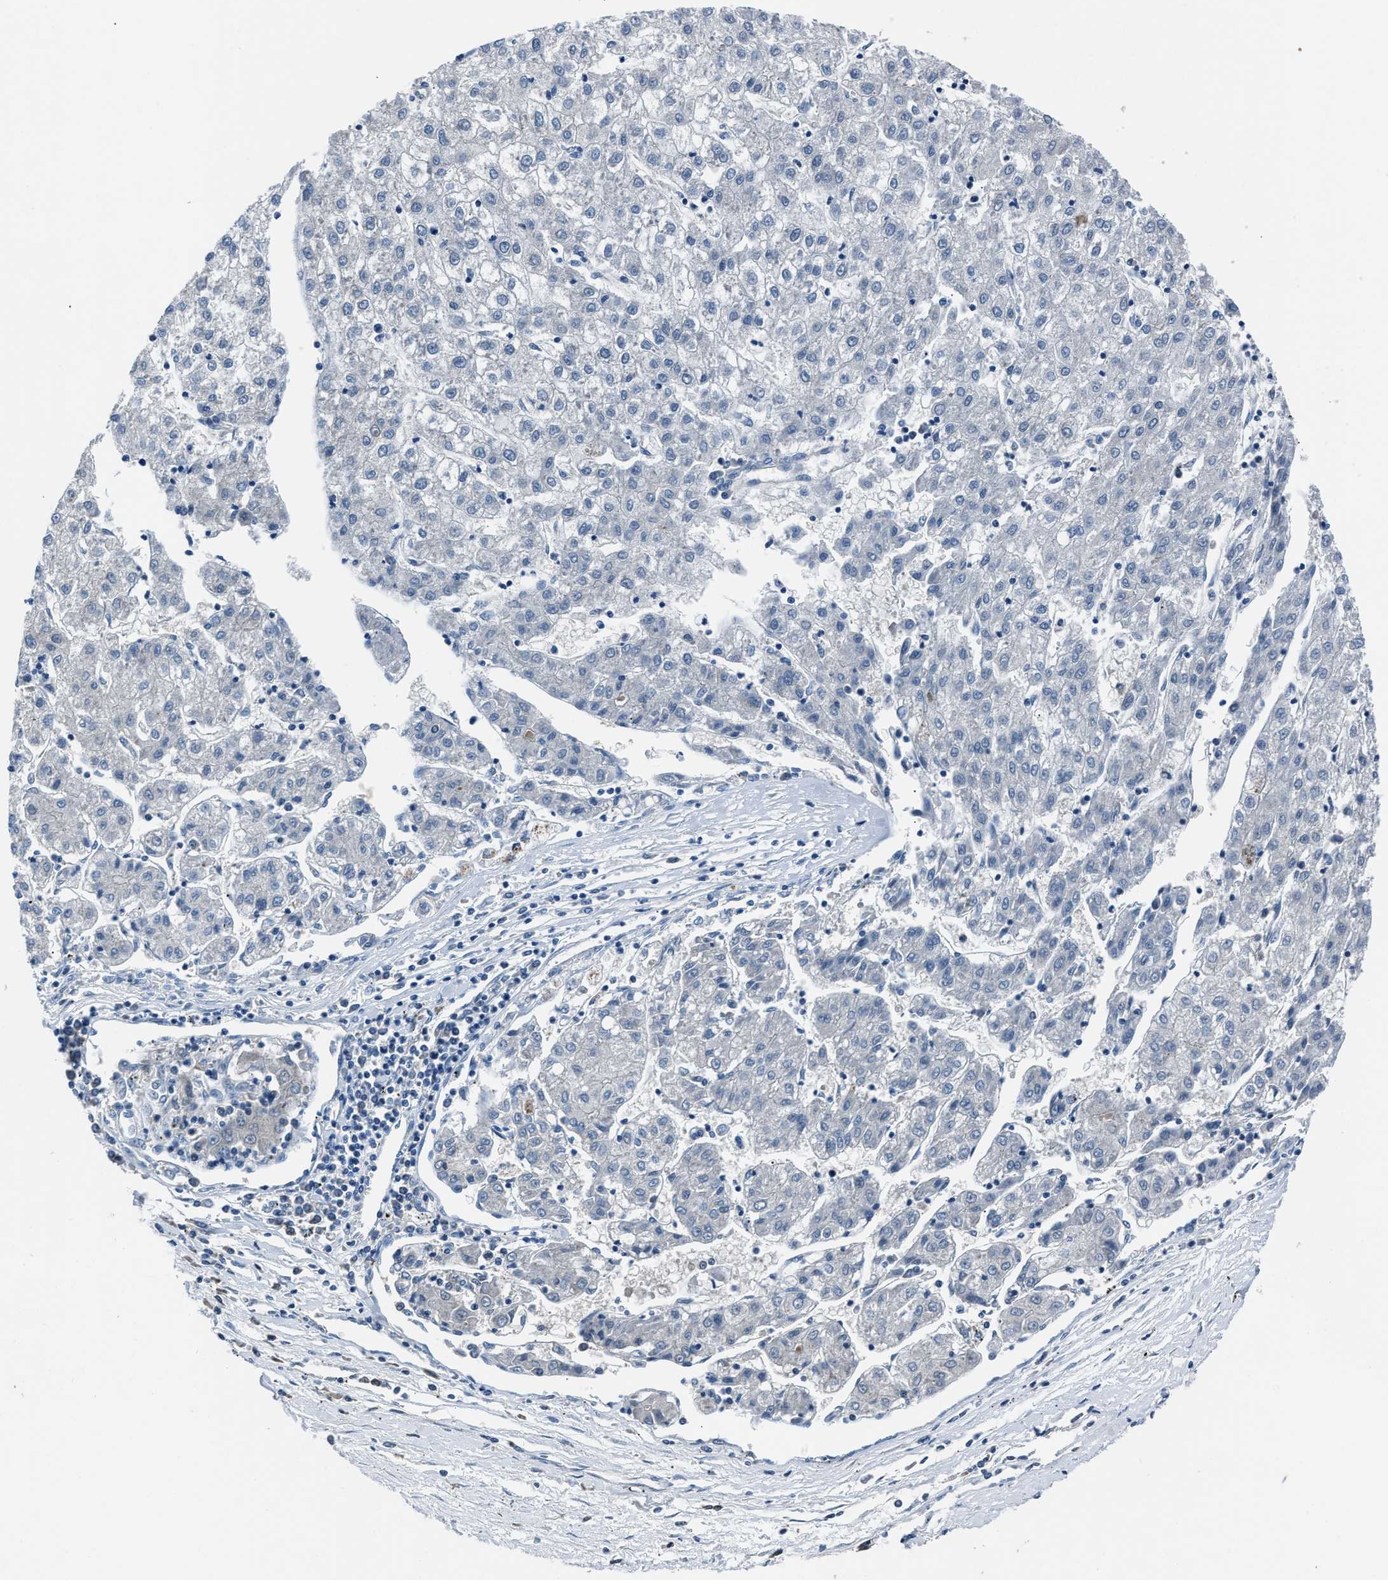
{"staining": {"intensity": "negative", "quantity": "none", "location": "none"}, "tissue": "liver cancer", "cell_type": "Tumor cells", "image_type": "cancer", "snomed": [{"axis": "morphology", "description": "Carcinoma, Hepatocellular, NOS"}, {"axis": "topography", "description": "Liver"}], "caption": "Tumor cells show no significant expression in liver cancer.", "gene": "PPA1", "patient": {"sex": "male", "age": 72}}